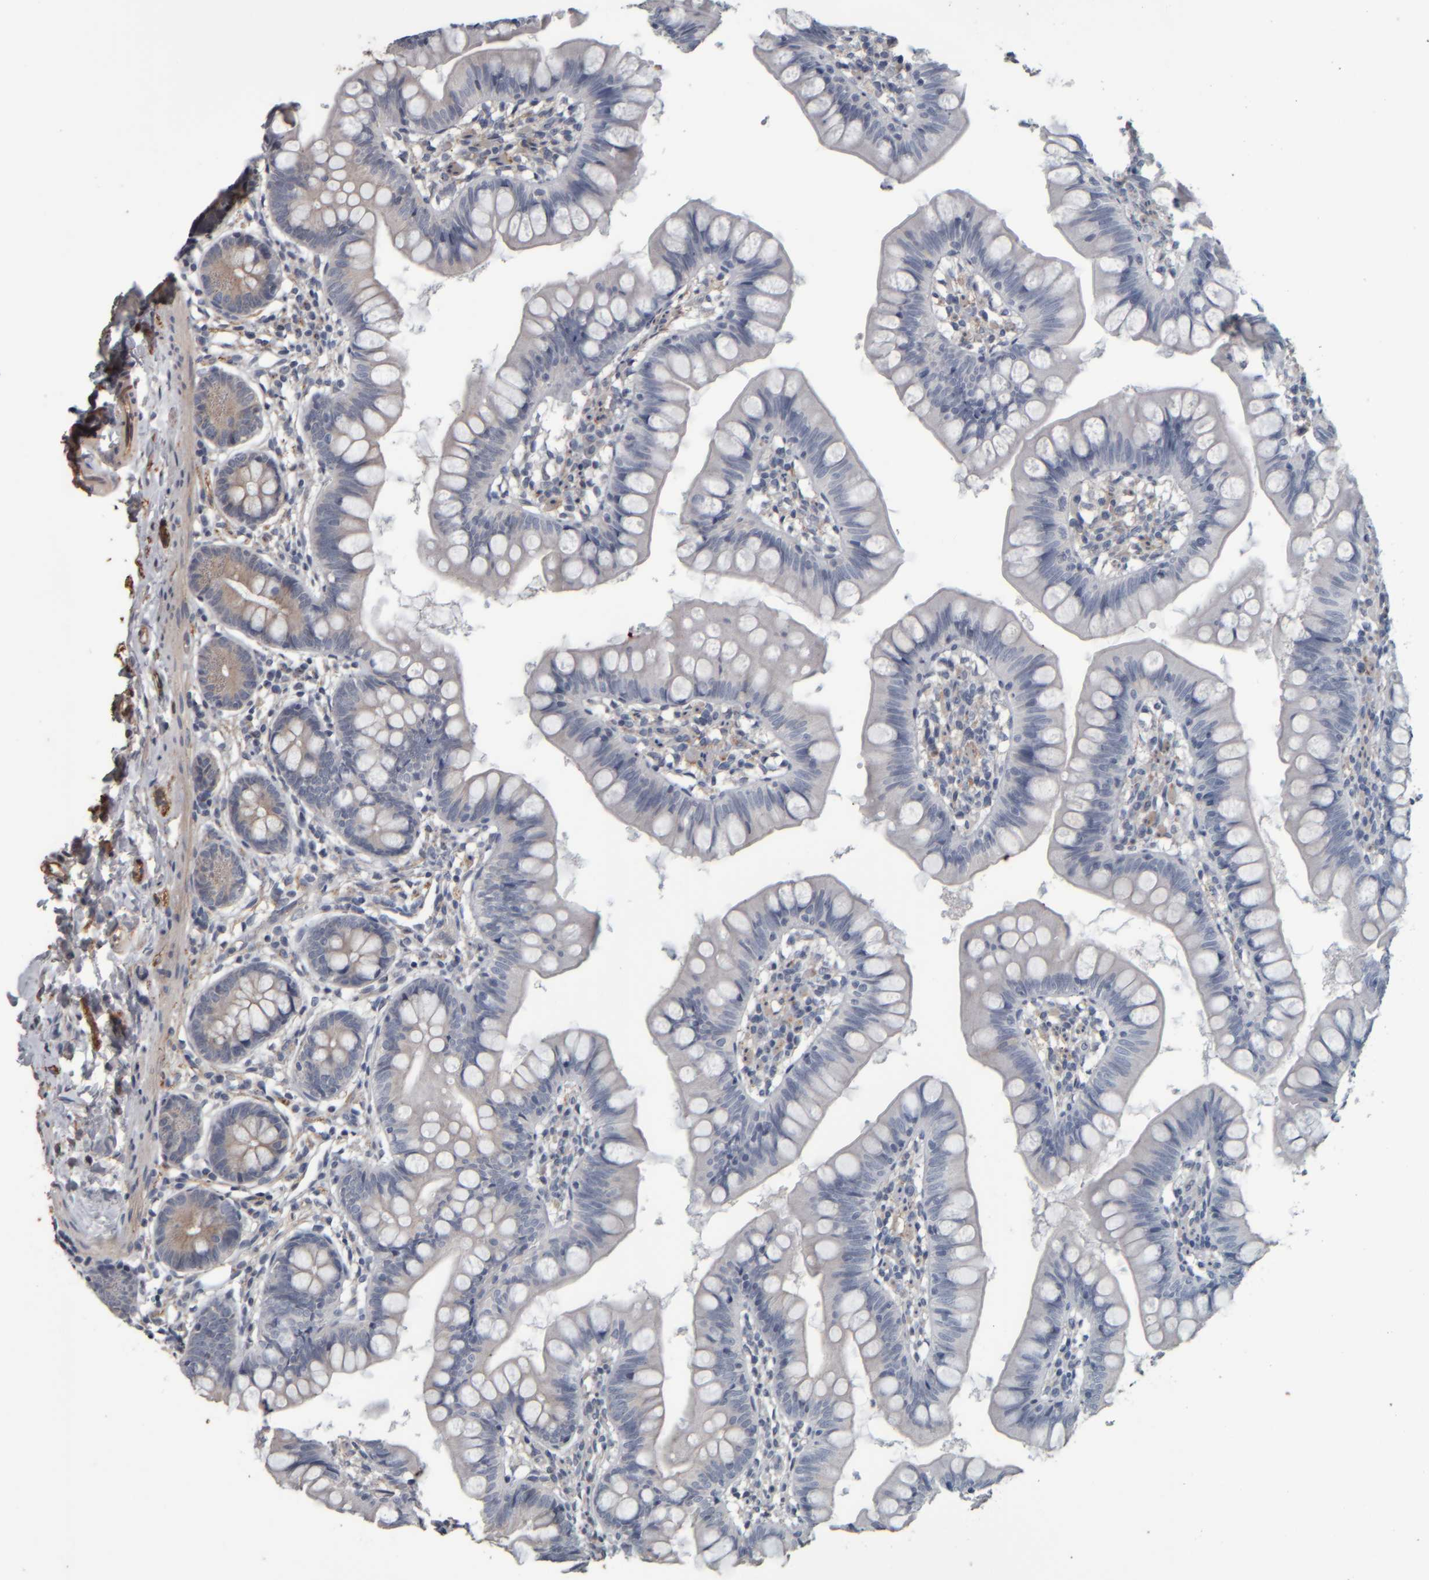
{"staining": {"intensity": "weak", "quantity": "25%-75%", "location": "cytoplasmic/membranous"}, "tissue": "small intestine", "cell_type": "Glandular cells", "image_type": "normal", "snomed": [{"axis": "morphology", "description": "Normal tissue, NOS"}, {"axis": "topography", "description": "Small intestine"}], "caption": "A histopathology image of human small intestine stained for a protein demonstrates weak cytoplasmic/membranous brown staining in glandular cells. (Brightfield microscopy of DAB IHC at high magnification).", "gene": "CAVIN4", "patient": {"sex": "male", "age": 7}}